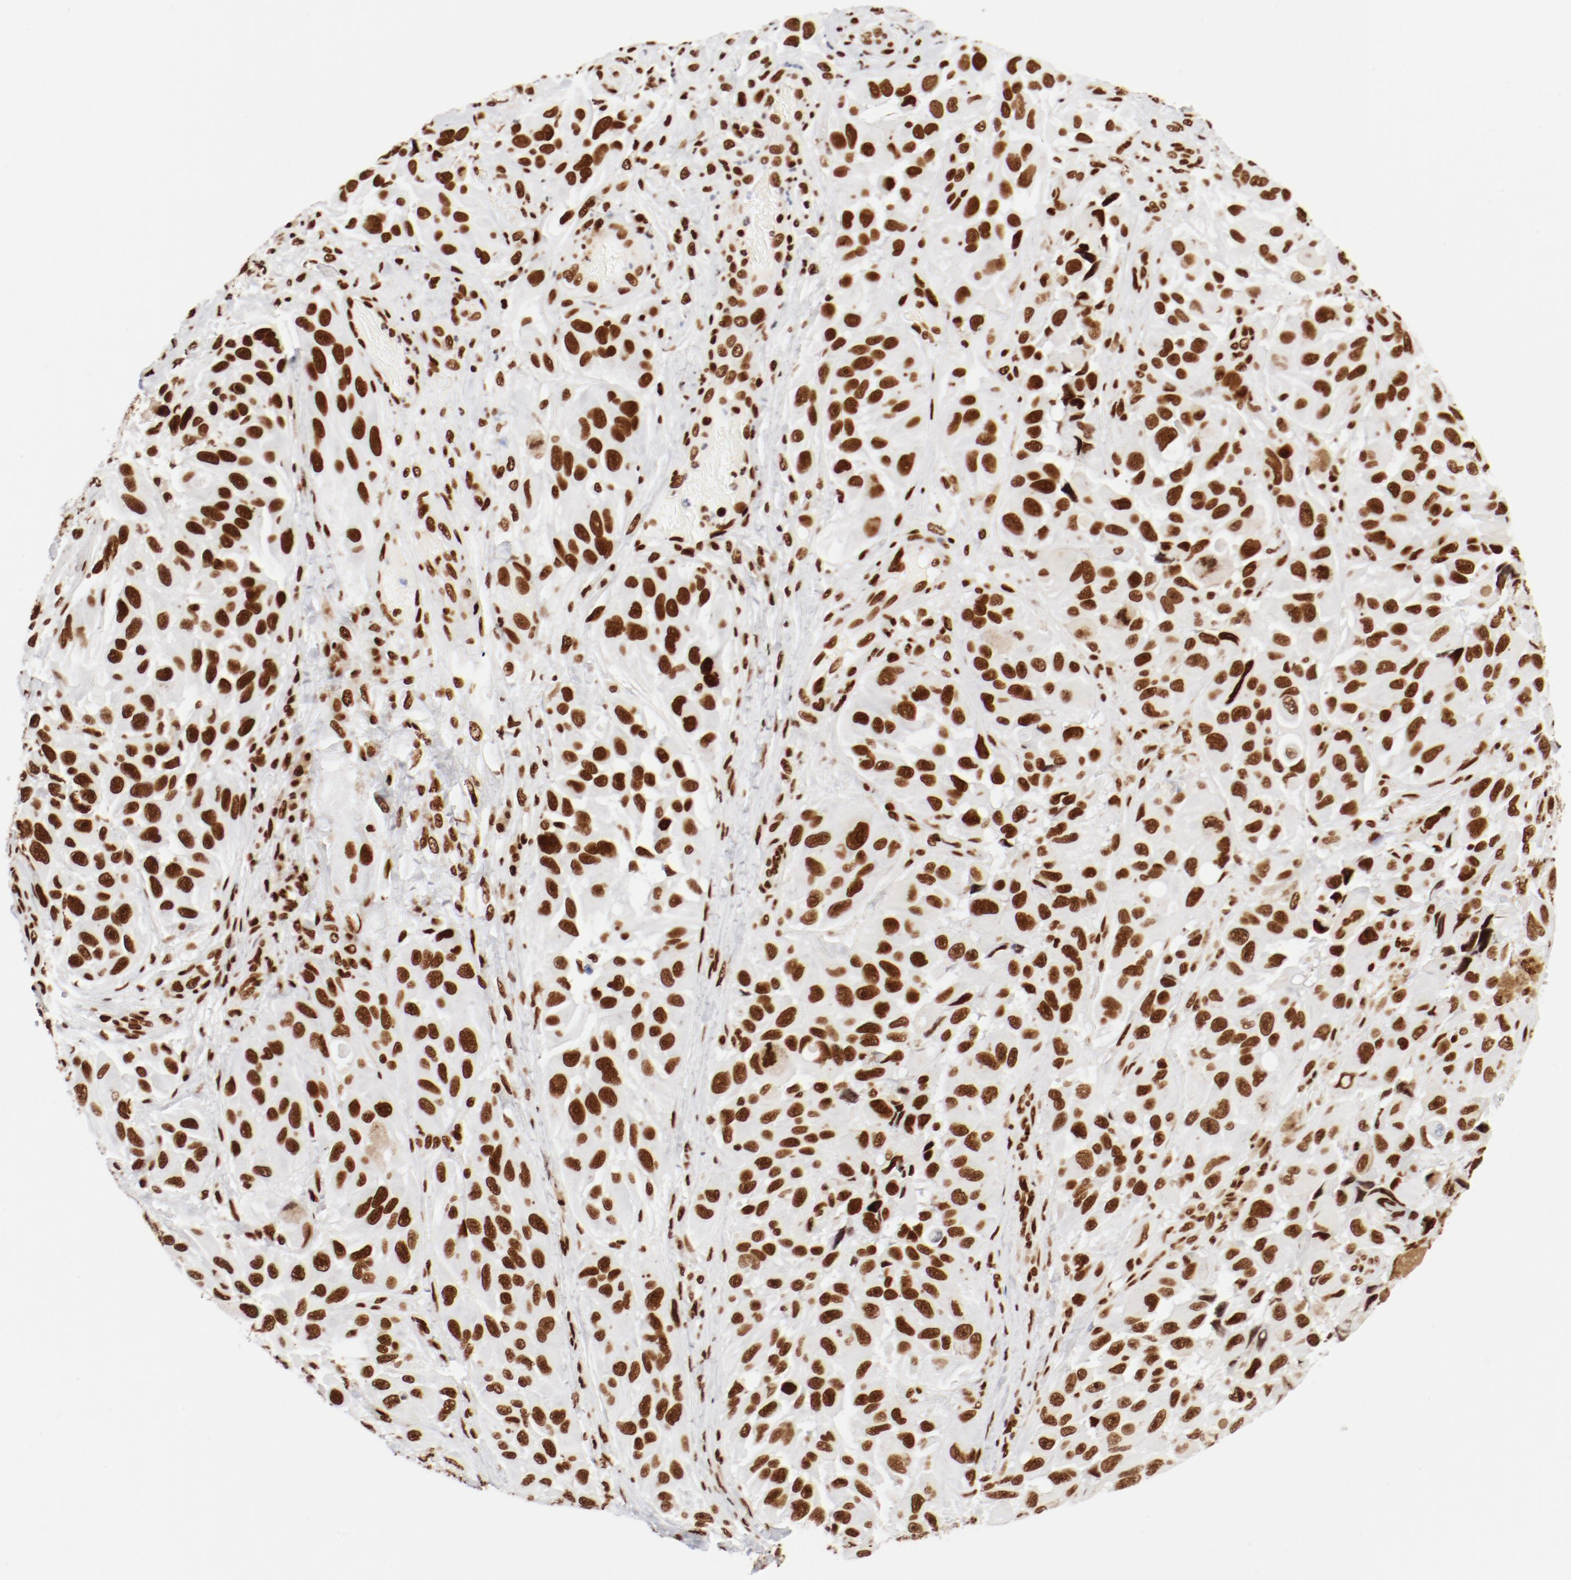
{"staining": {"intensity": "strong", "quantity": ">75%", "location": "nuclear"}, "tissue": "melanoma", "cell_type": "Tumor cells", "image_type": "cancer", "snomed": [{"axis": "morphology", "description": "Malignant melanoma, NOS"}, {"axis": "topography", "description": "Skin"}], "caption": "Strong nuclear protein expression is identified in about >75% of tumor cells in melanoma. (Stains: DAB (3,3'-diaminobenzidine) in brown, nuclei in blue, Microscopy: brightfield microscopy at high magnification).", "gene": "CTBP1", "patient": {"sex": "female", "age": 73}}